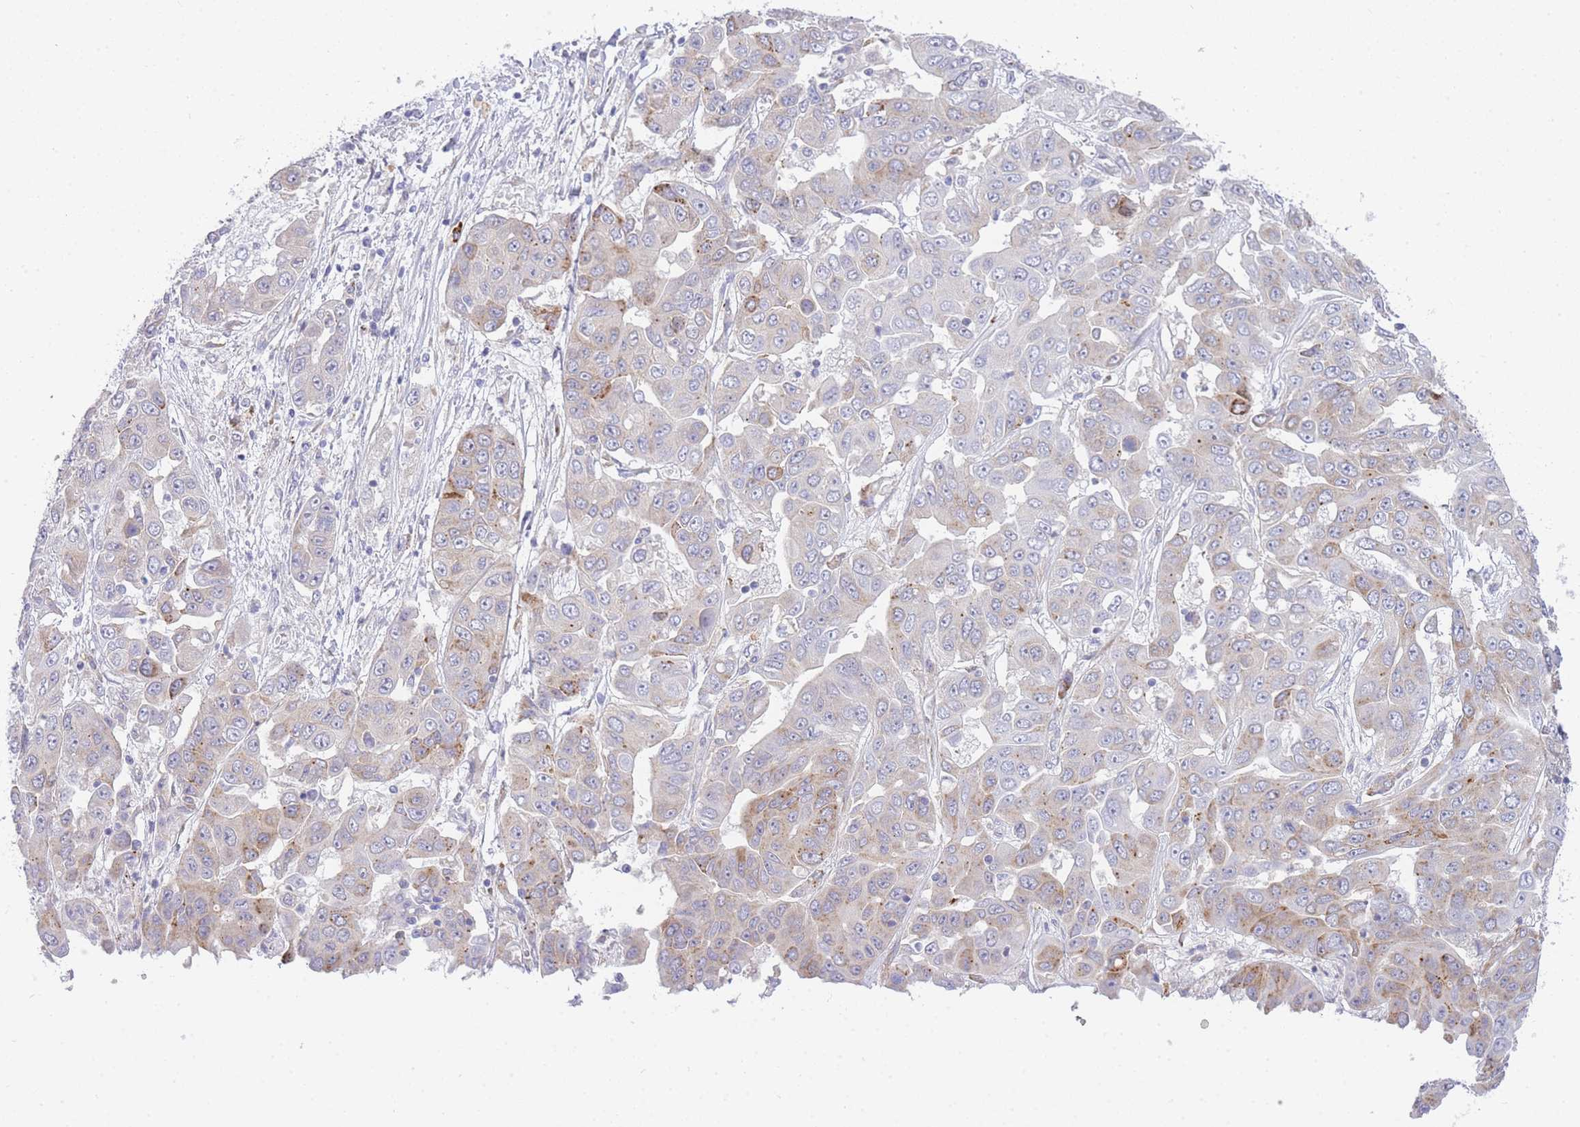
{"staining": {"intensity": "moderate", "quantity": "<25%", "location": "cytoplasmic/membranous"}, "tissue": "liver cancer", "cell_type": "Tumor cells", "image_type": "cancer", "snomed": [{"axis": "morphology", "description": "Cholangiocarcinoma"}, {"axis": "topography", "description": "Liver"}], "caption": "The immunohistochemical stain labels moderate cytoplasmic/membranous staining in tumor cells of liver cancer tissue.", "gene": "ZNF510", "patient": {"sex": "female", "age": 52}}